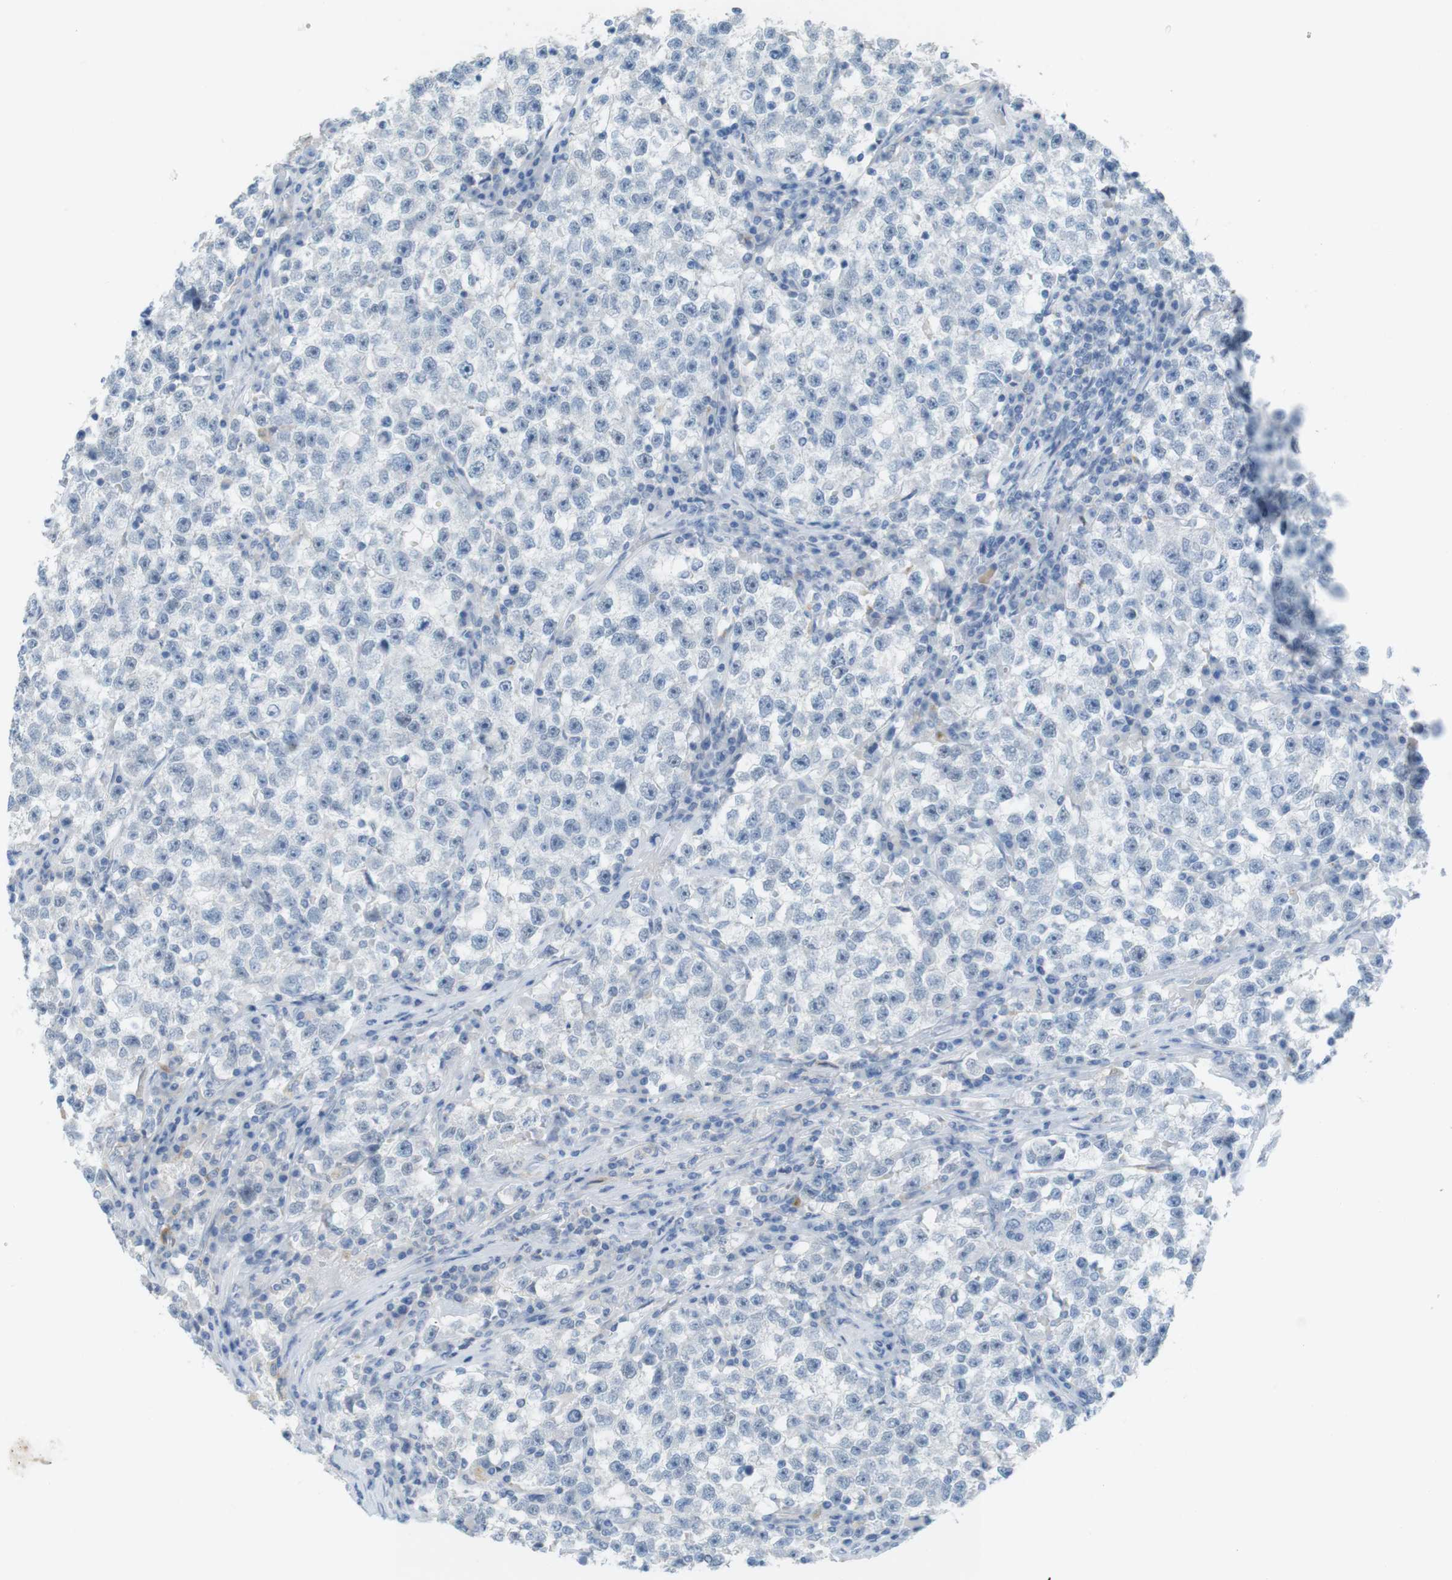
{"staining": {"intensity": "negative", "quantity": "none", "location": "none"}, "tissue": "testis cancer", "cell_type": "Tumor cells", "image_type": "cancer", "snomed": [{"axis": "morphology", "description": "Seminoma, NOS"}, {"axis": "topography", "description": "Testis"}], "caption": "The histopathology image displays no staining of tumor cells in testis seminoma.", "gene": "YIPF1", "patient": {"sex": "male", "age": 22}}